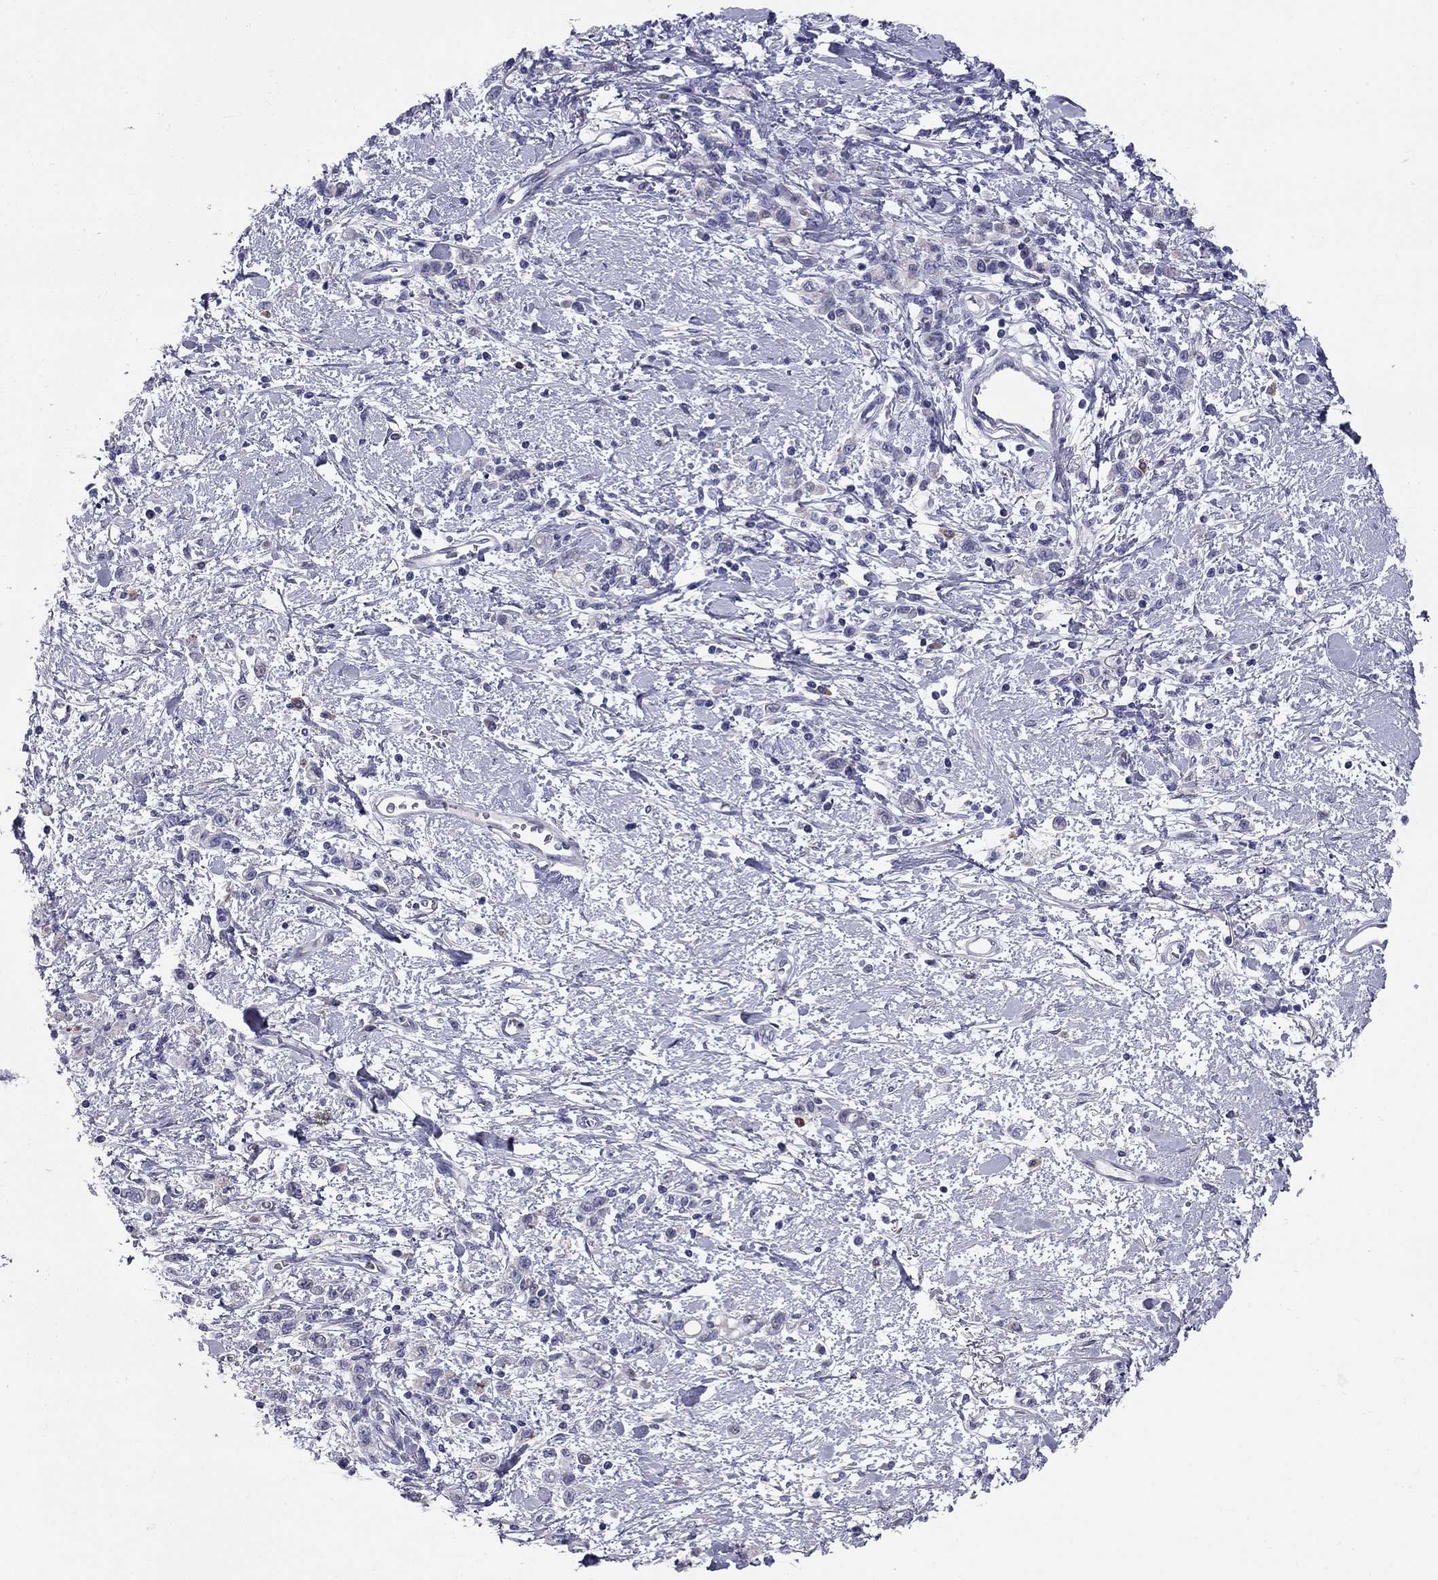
{"staining": {"intensity": "negative", "quantity": "none", "location": "none"}, "tissue": "stomach cancer", "cell_type": "Tumor cells", "image_type": "cancer", "snomed": [{"axis": "morphology", "description": "Adenocarcinoma, NOS"}, {"axis": "topography", "description": "Stomach"}], "caption": "This is an immunohistochemistry (IHC) image of stomach cancer. There is no staining in tumor cells.", "gene": "C8orf88", "patient": {"sex": "male", "age": 77}}